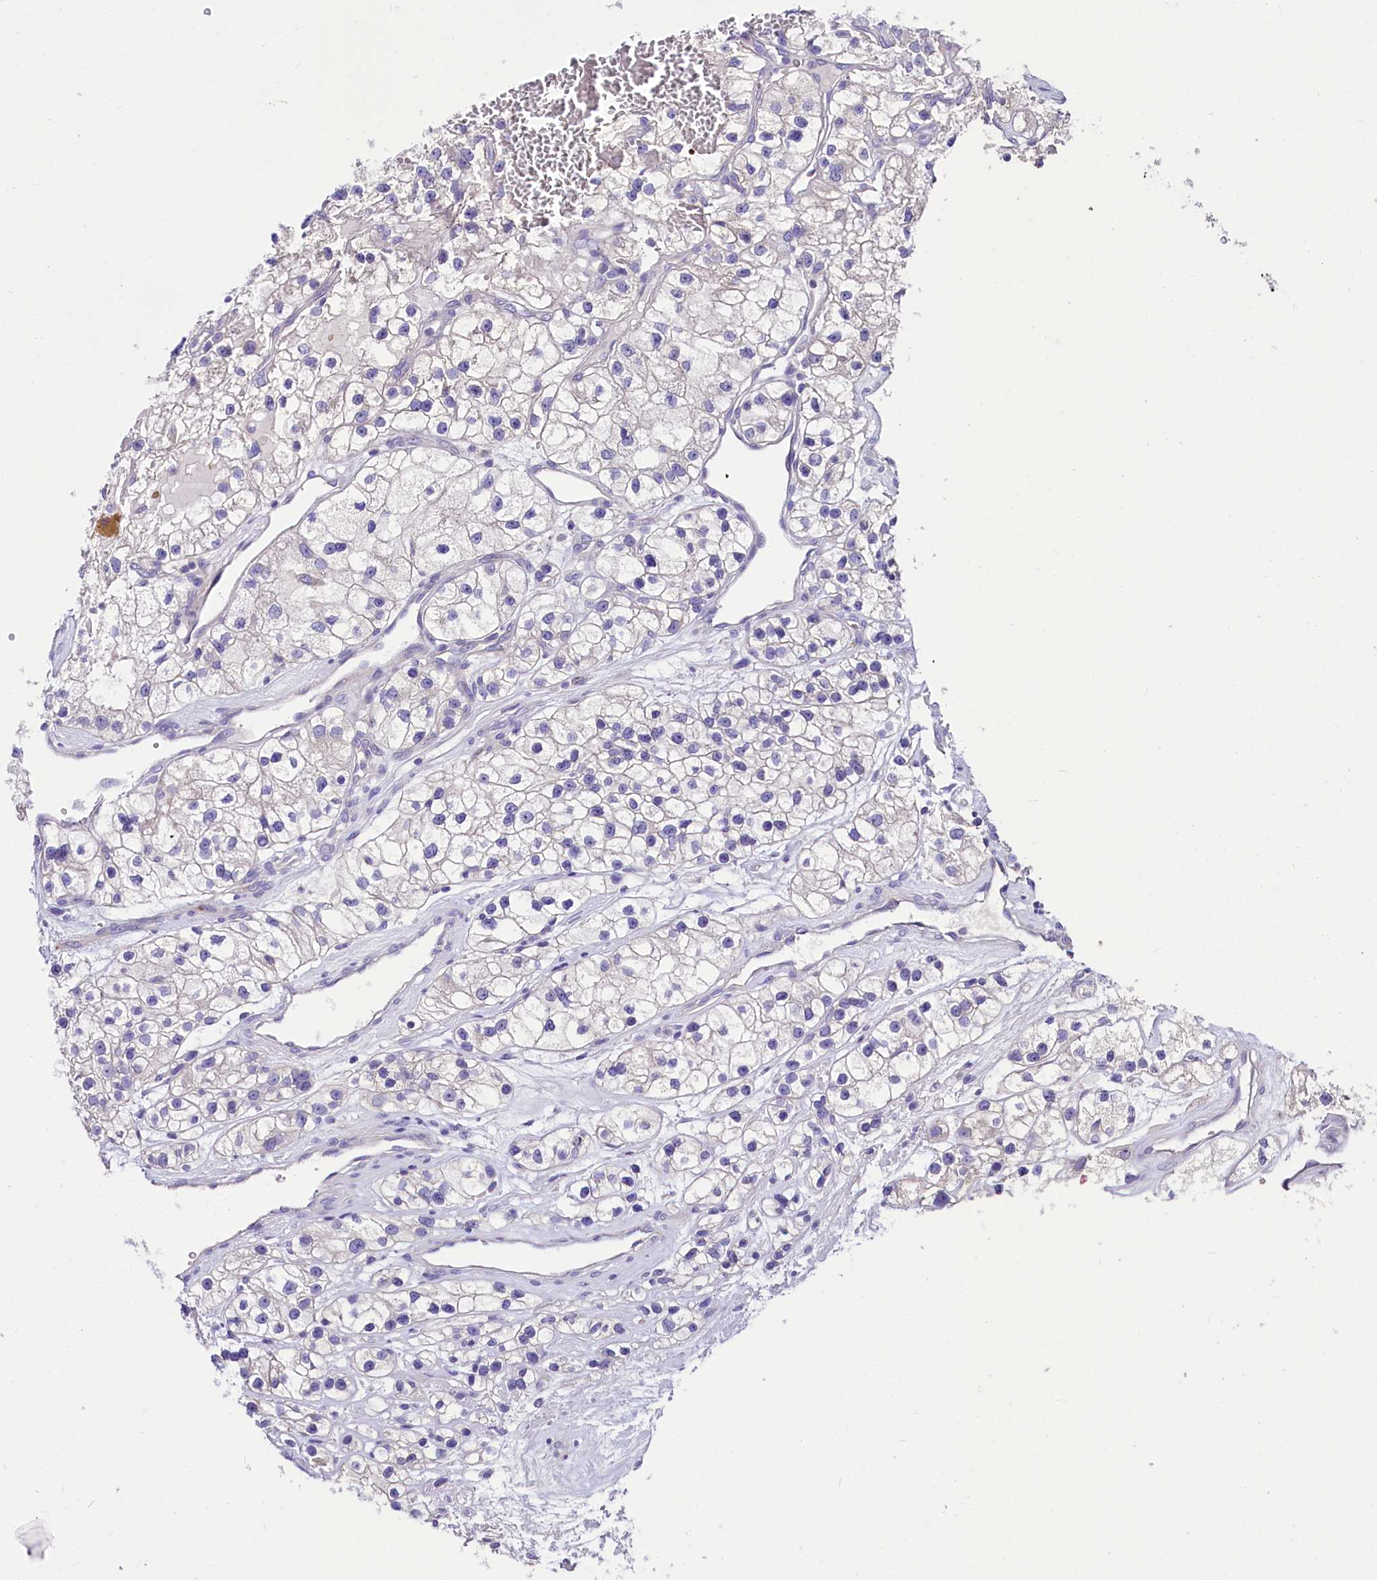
{"staining": {"intensity": "negative", "quantity": "none", "location": "none"}, "tissue": "renal cancer", "cell_type": "Tumor cells", "image_type": "cancer", "snomed": [{"axis": "morphology", "description": "Adenocarcinoma, NOS"}, {"axis": "topography", "description": "Kidney"}], "caption": "Tumor cells show no significant protein positivity in adenocarcinoma (renal). (Stains: DAB (3,3'-diaminobenzidine) immunohistochemistry (IHC) with hematoxylin counter stain, Microscopy: brightfield microscopy at high magnification).", "gene": "ABHD5", "patient": {"sex": "female", "age": 57}}